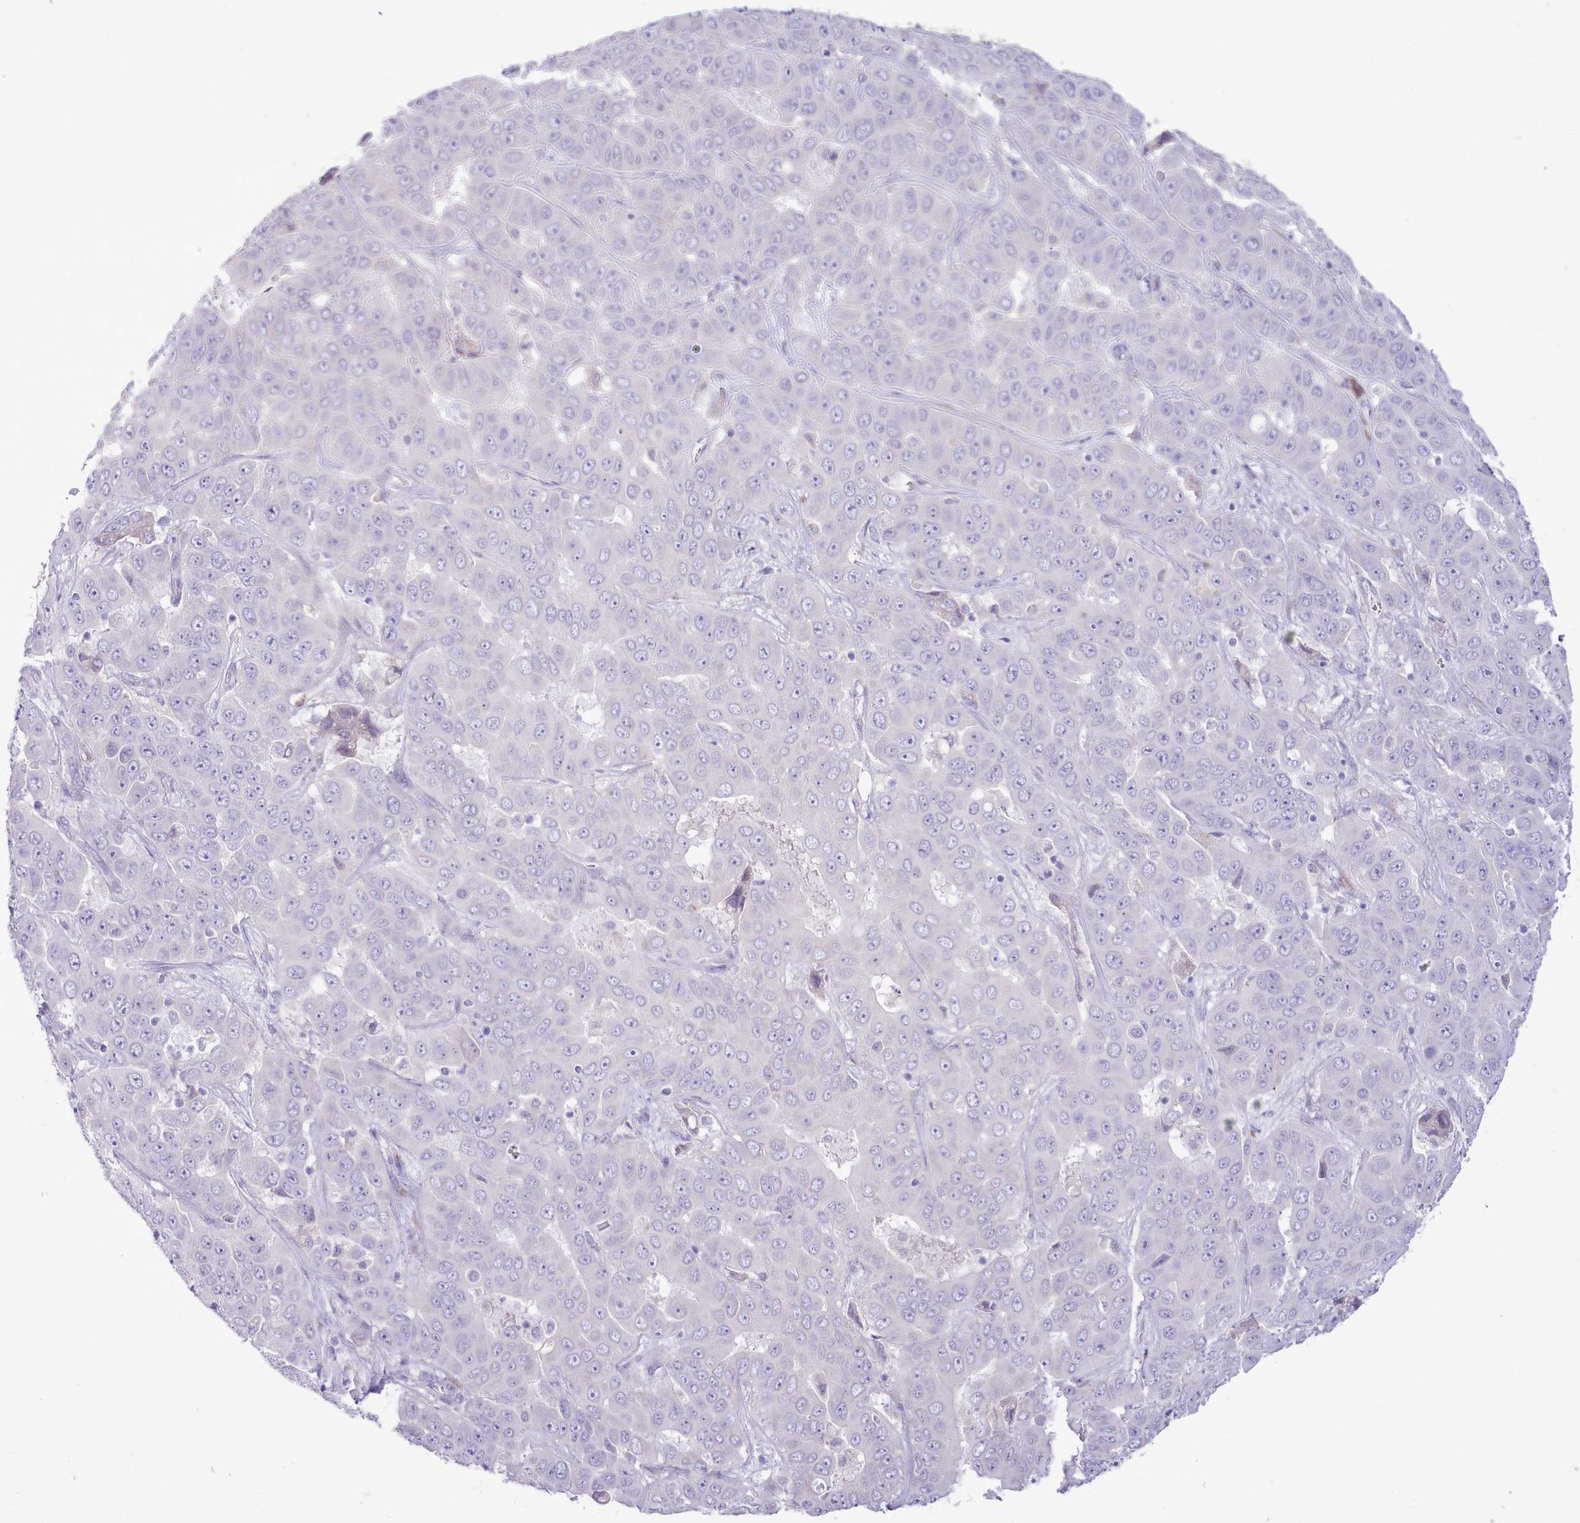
{"staining": {"intensity": "negative", "quantity": "none", "location": "none"}, "tissue": "liver cancer", "cell_type": "Tumor cells", "image_type": "cancer", "snomed": [{"axis": "morphology", "description": "Cholangiocarcinoma"}, {"axis": "topography", "description": "Liver"}], "caption": "Tumor cells are negative for brown protein staining in liver cancer (cholangiocarcinoma). The staining was performed using DAB to visualize the protein expression in brown, while the nuclei were stained in blue with hematoxylin (Magnification: 20x).", "gene": "CCL1", "patient": {"sex": "female", "age": 52}}